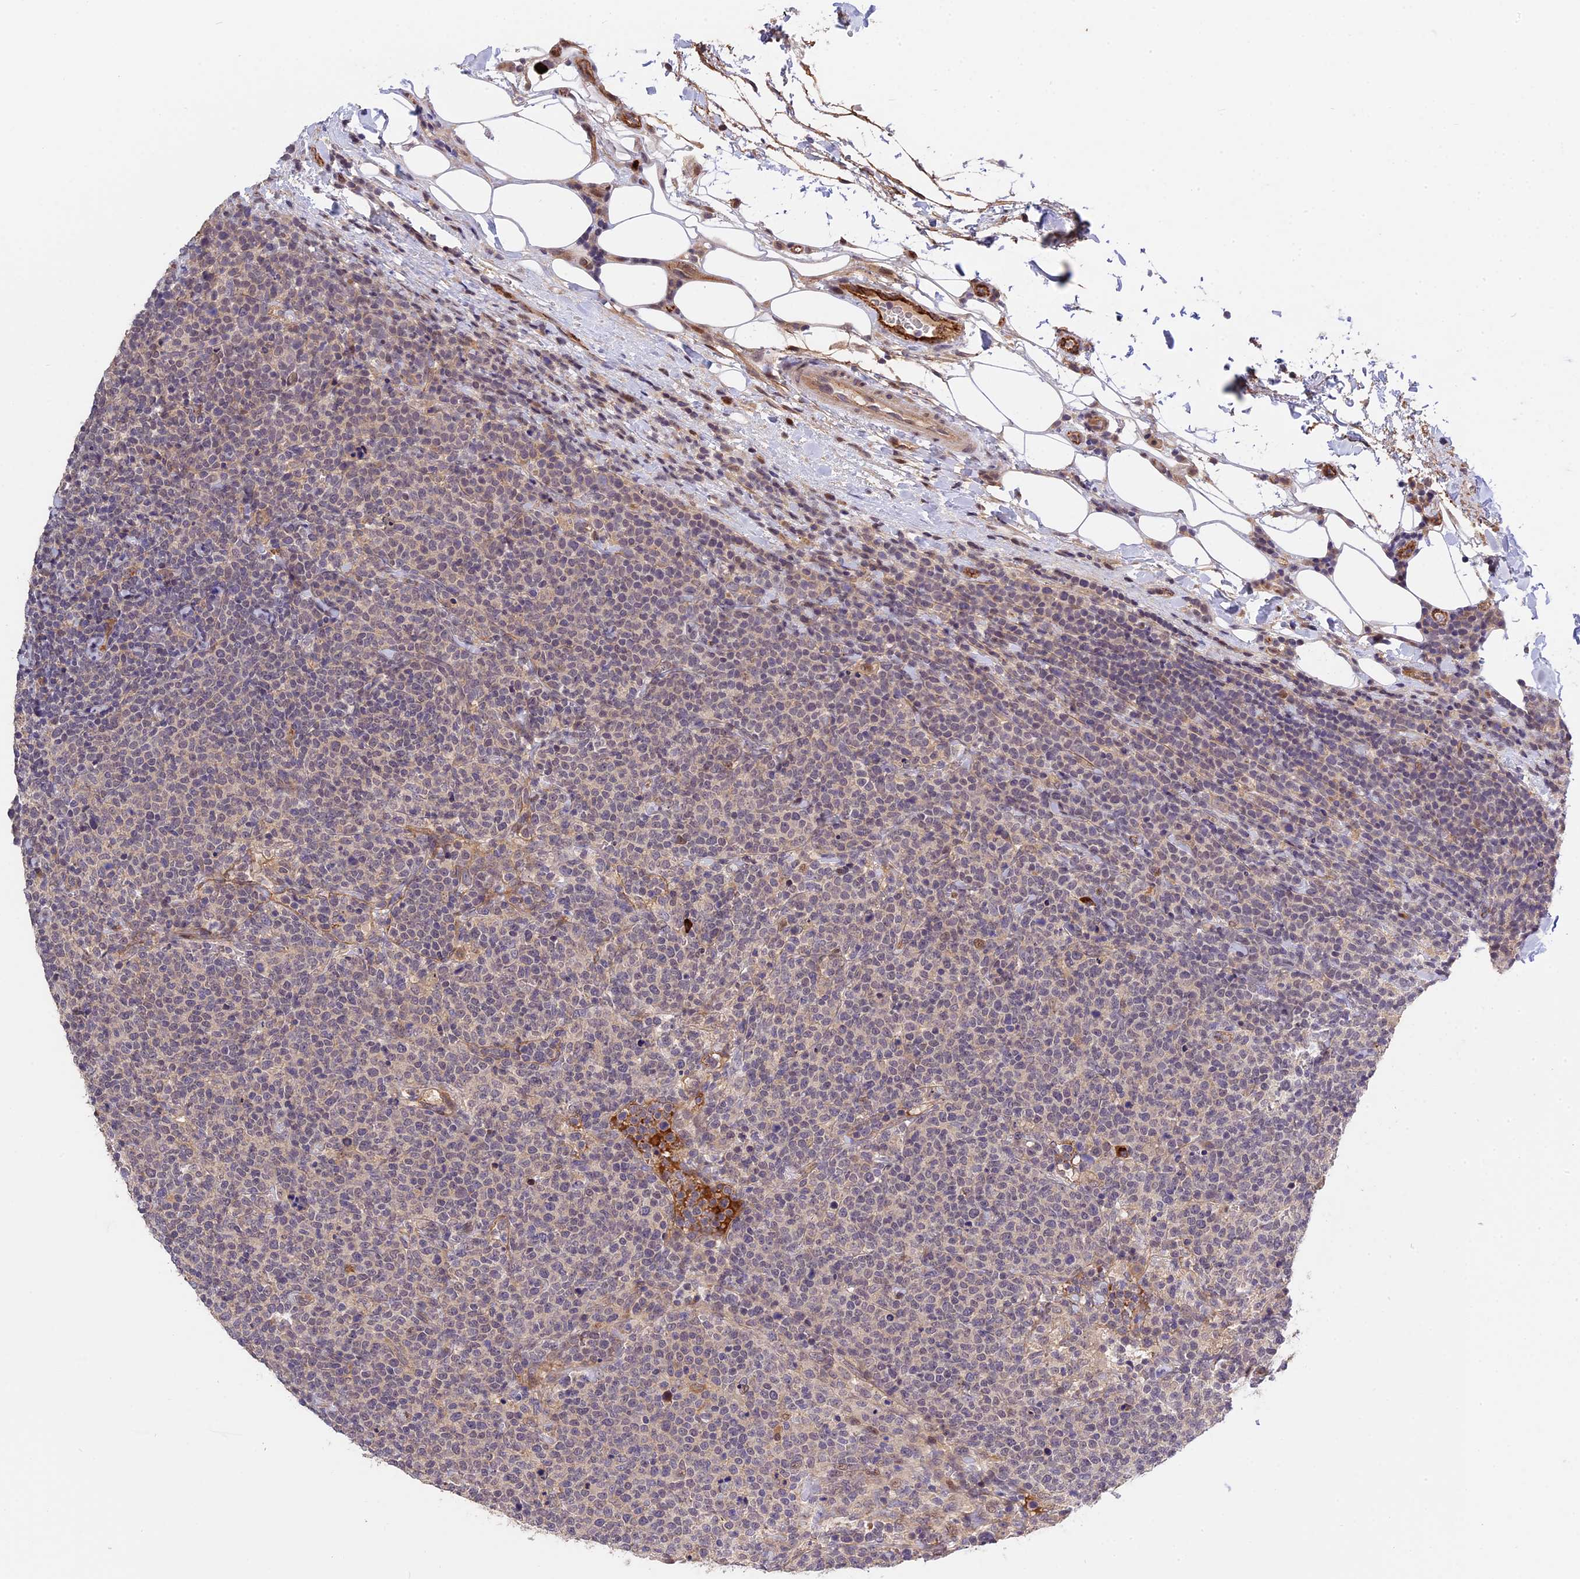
{"staining": {"intensity": "weak", "quantity": "<25%", "location": "cytoplasmic/membranous,nuclear"}, "tissue": "lymphoma", "cell_type": "Tumor cells", "image_type": "cancer", "snomed": [{"axis": "morphology", "description": "Malignant lymphoma, non-Hodgkin's type, High grade"}, {"axis": "topography", "description": "Lymph node"}], "caption": "Protein analysis of lymphoma displays no significant expression in tumor cells.", "gene": "MFSD2A", "patient": {"sex": "male", "age": 61}}